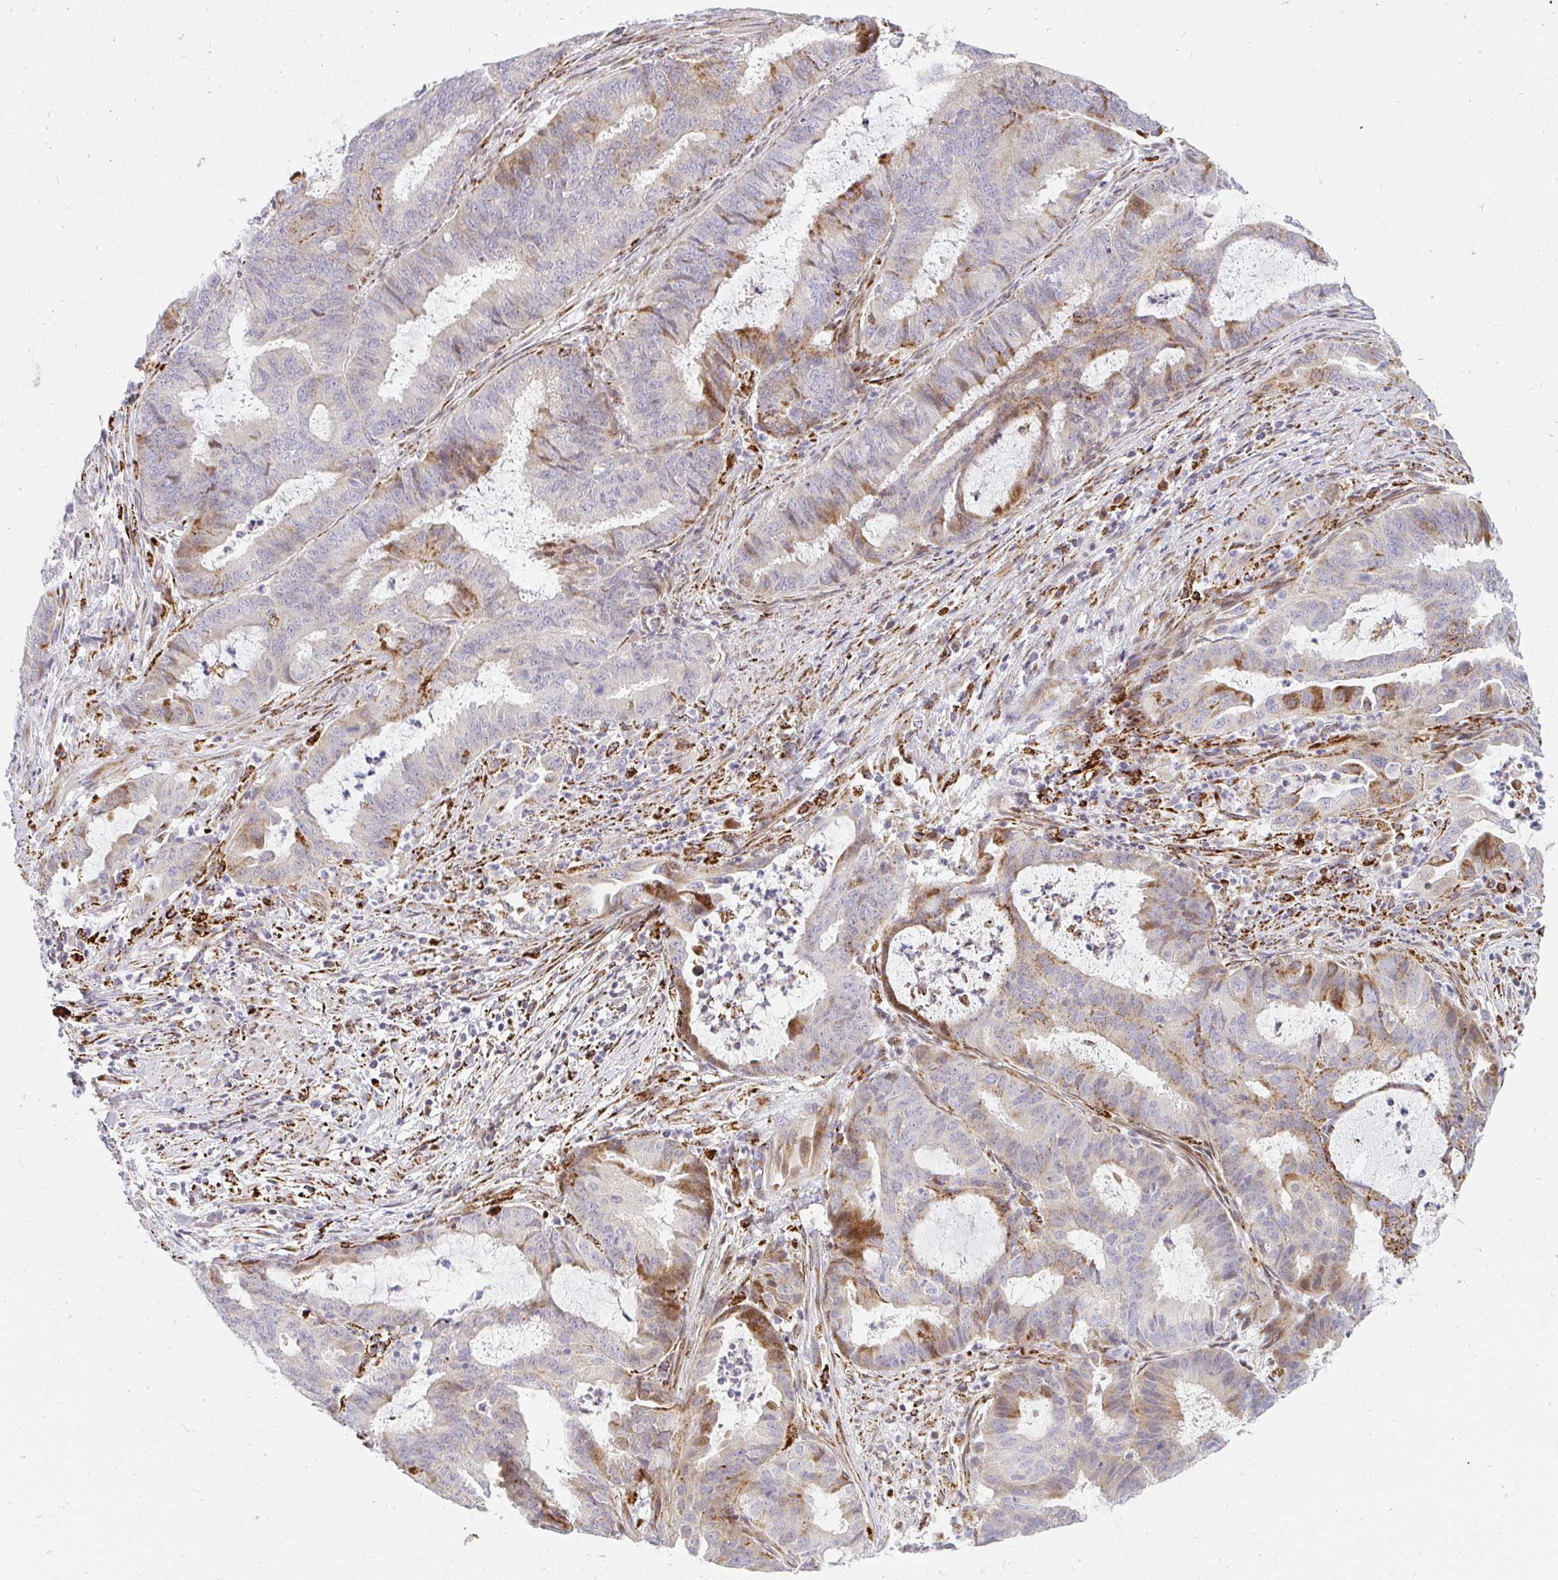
{"staining": {"intensity": "strong", "quantity": "<25%", "location": "cytoplasmic/membranous"}, "tissue": "endometrial cancer", "cell_type": "Tumor cells", "image_type": "cancer", "snomed": [{"axis": "morphology", "description": "Adenocarcinoma, NOS"}, {"axis": "topography", "description": "Endometrium"}], "caption": "The immunohistochemical stain labels strong cytoplasmic/membranous expression in tumor cells of endometrial adenocarcinoma tissue. The staining was performed using DAB to visualize the protein expression in brown, while the nuclei were stained in blue with hematoxylin (Magnification: 20x).", "gene": "PLA2G5", "patient": {"sex": "female", "age": 51}}